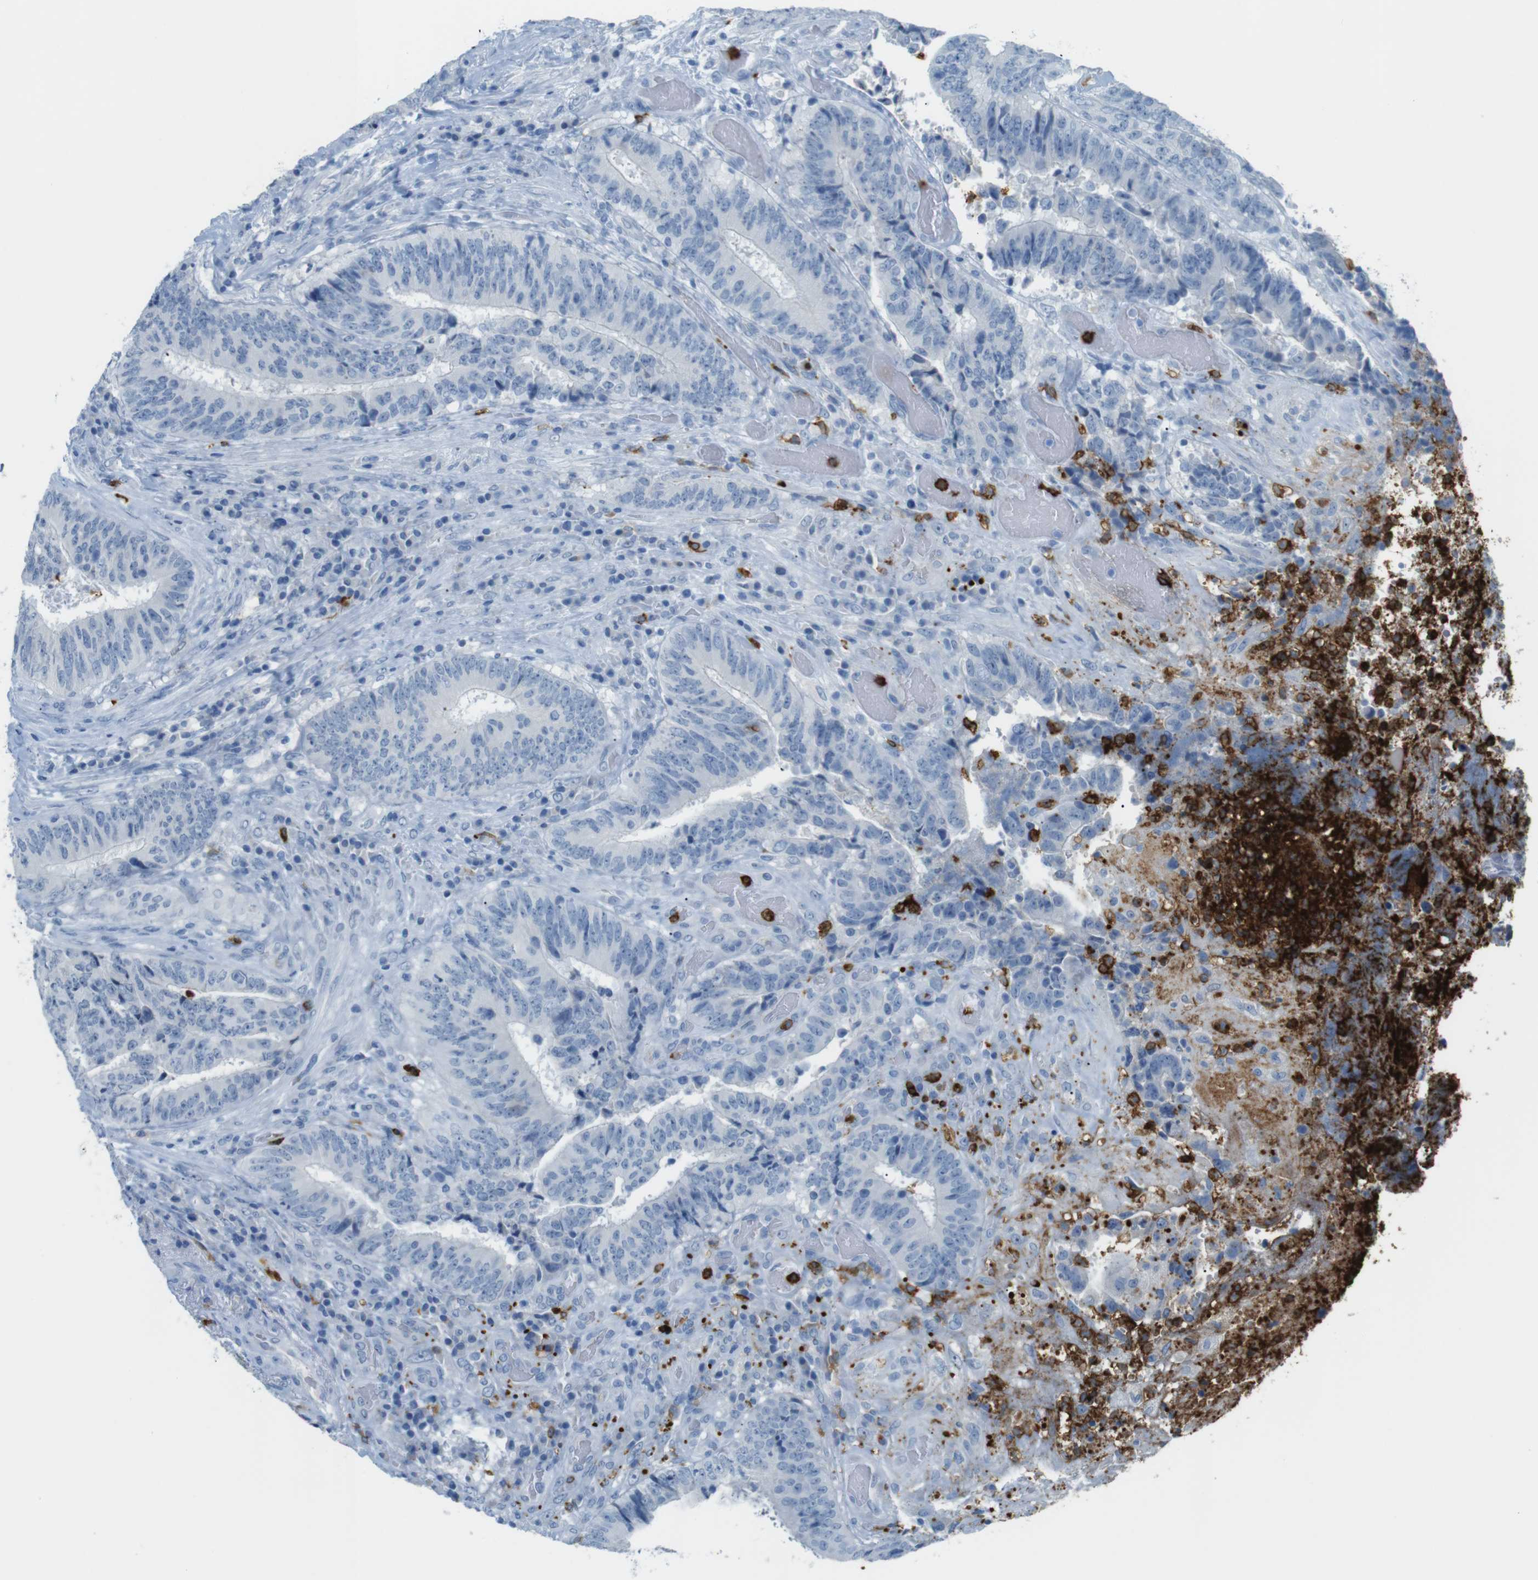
{"staining": {"intensity": "negative", "quantity": "none", "location": "none"}, "tissue": "colorectal cancer", "cell_type": "Tumor cells", "image_type": "cancer", "snomed": [{"axis": "morphology", "description": "Adenocarcinoma, NOS"}, {"axis": "topography", "description": "Rectum"}], "caption": "IHC image of neoplastic tissue: colorectal cancer stained with DAB demonstrates no significant protein expression in tumor cells. (Immunohistochemistry, brightfield microscopy, high magnification).", "gene": "MCEMP1", "patient": {"sex": "male", "age": 72}}